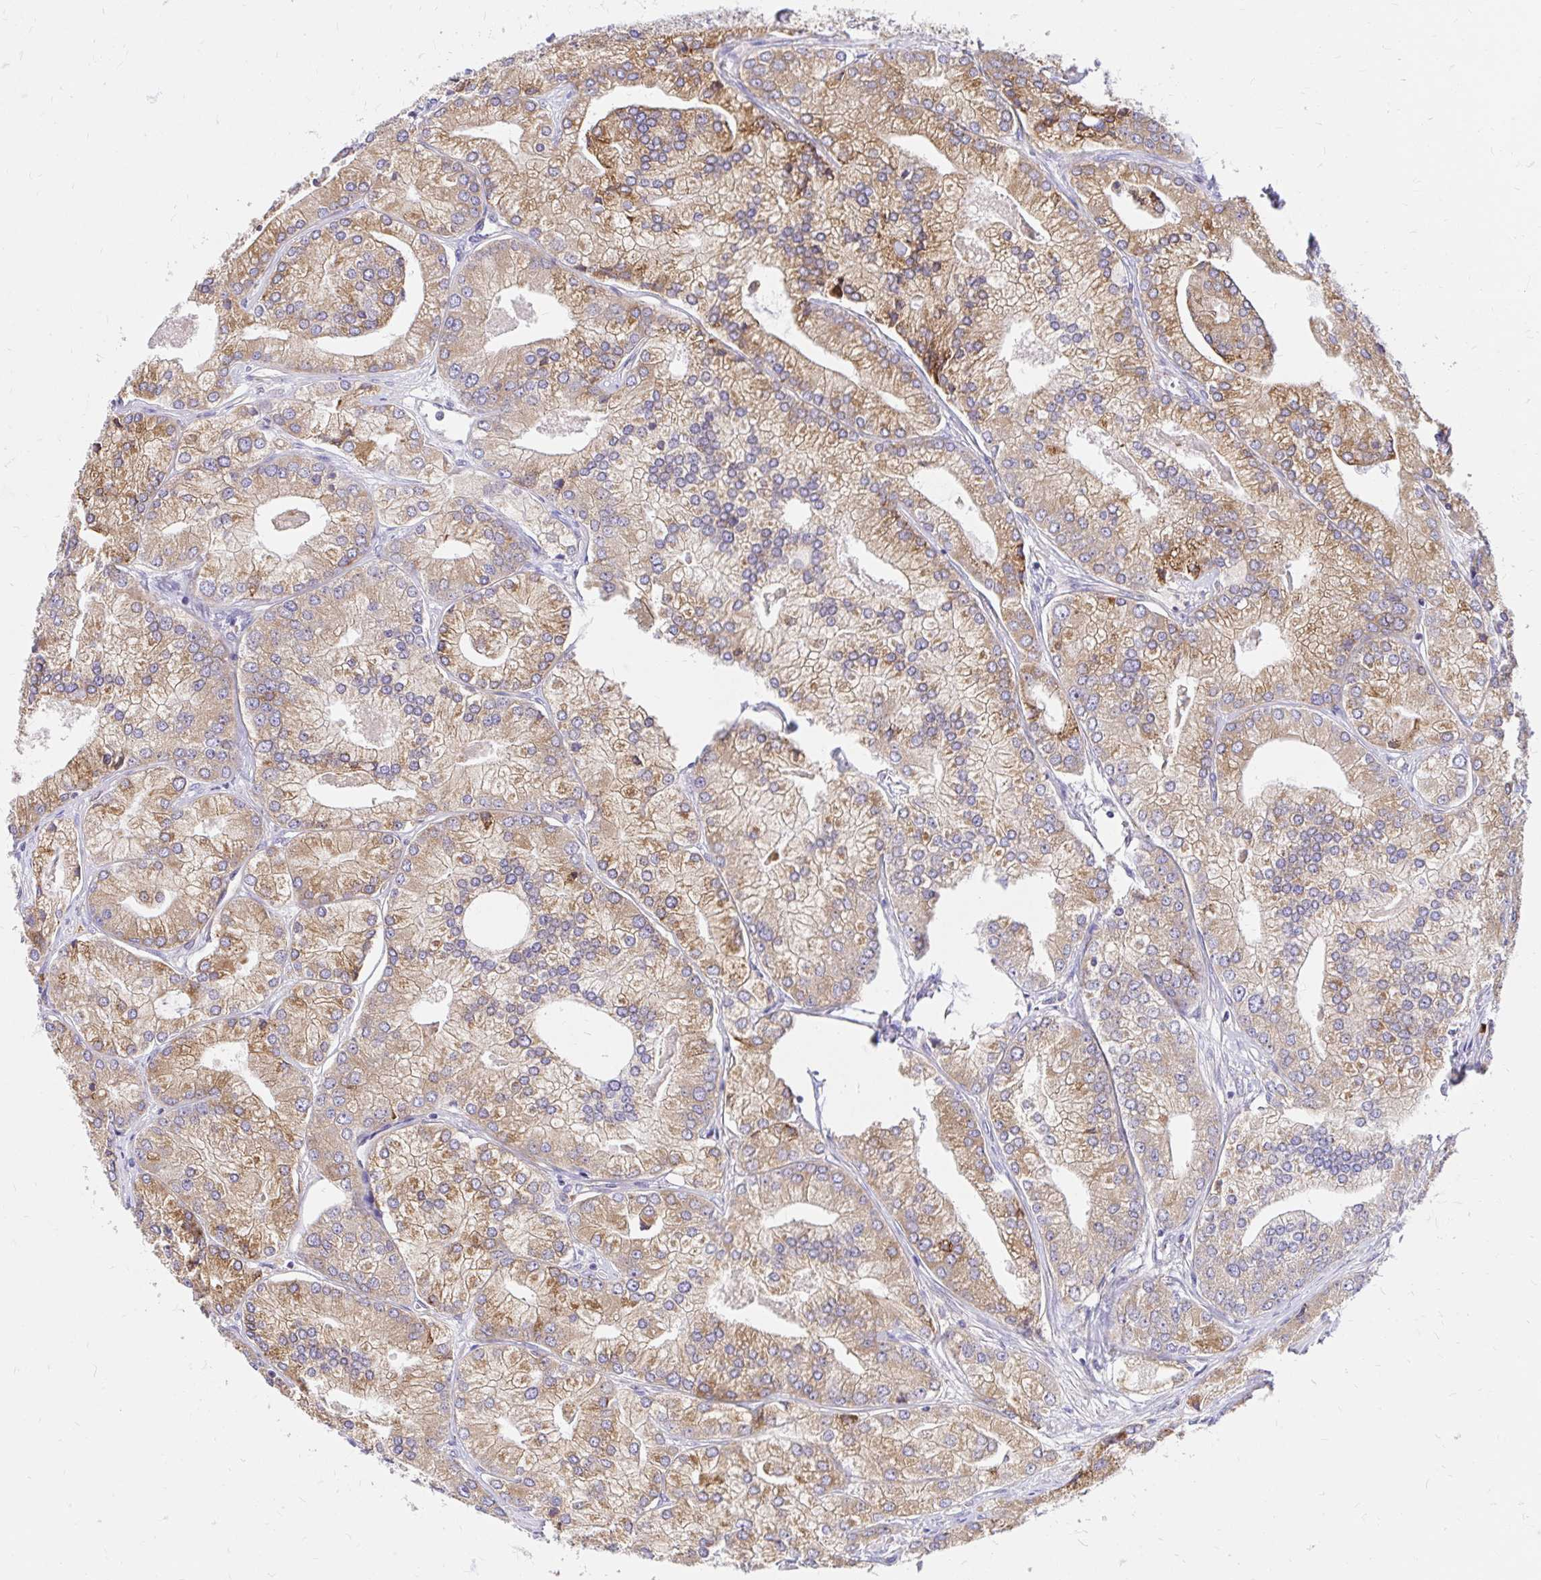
{"staining": {"intensity": "moderate", "quantity": ">75%", "location": "cytoplasmic/membranous"}, "tissue": "prostate cancer", "cell_type": "Tumor cells", "image_type": "cancer", "snomed": [{"axis": "morphology", "description": "Adenocarcinoma, High grade"}, {"axis": "topography", "description": "Prostate"}], "caption": "DAB immunohistochemical staining of prostate cancer (high-grade adenocarcinoma) shows moderate cytoplasmic/membranous protein positivity in about >75% of tumor cells.", "gene": "NAALAD2", "patient": {"sex": "male", "age": 61}}